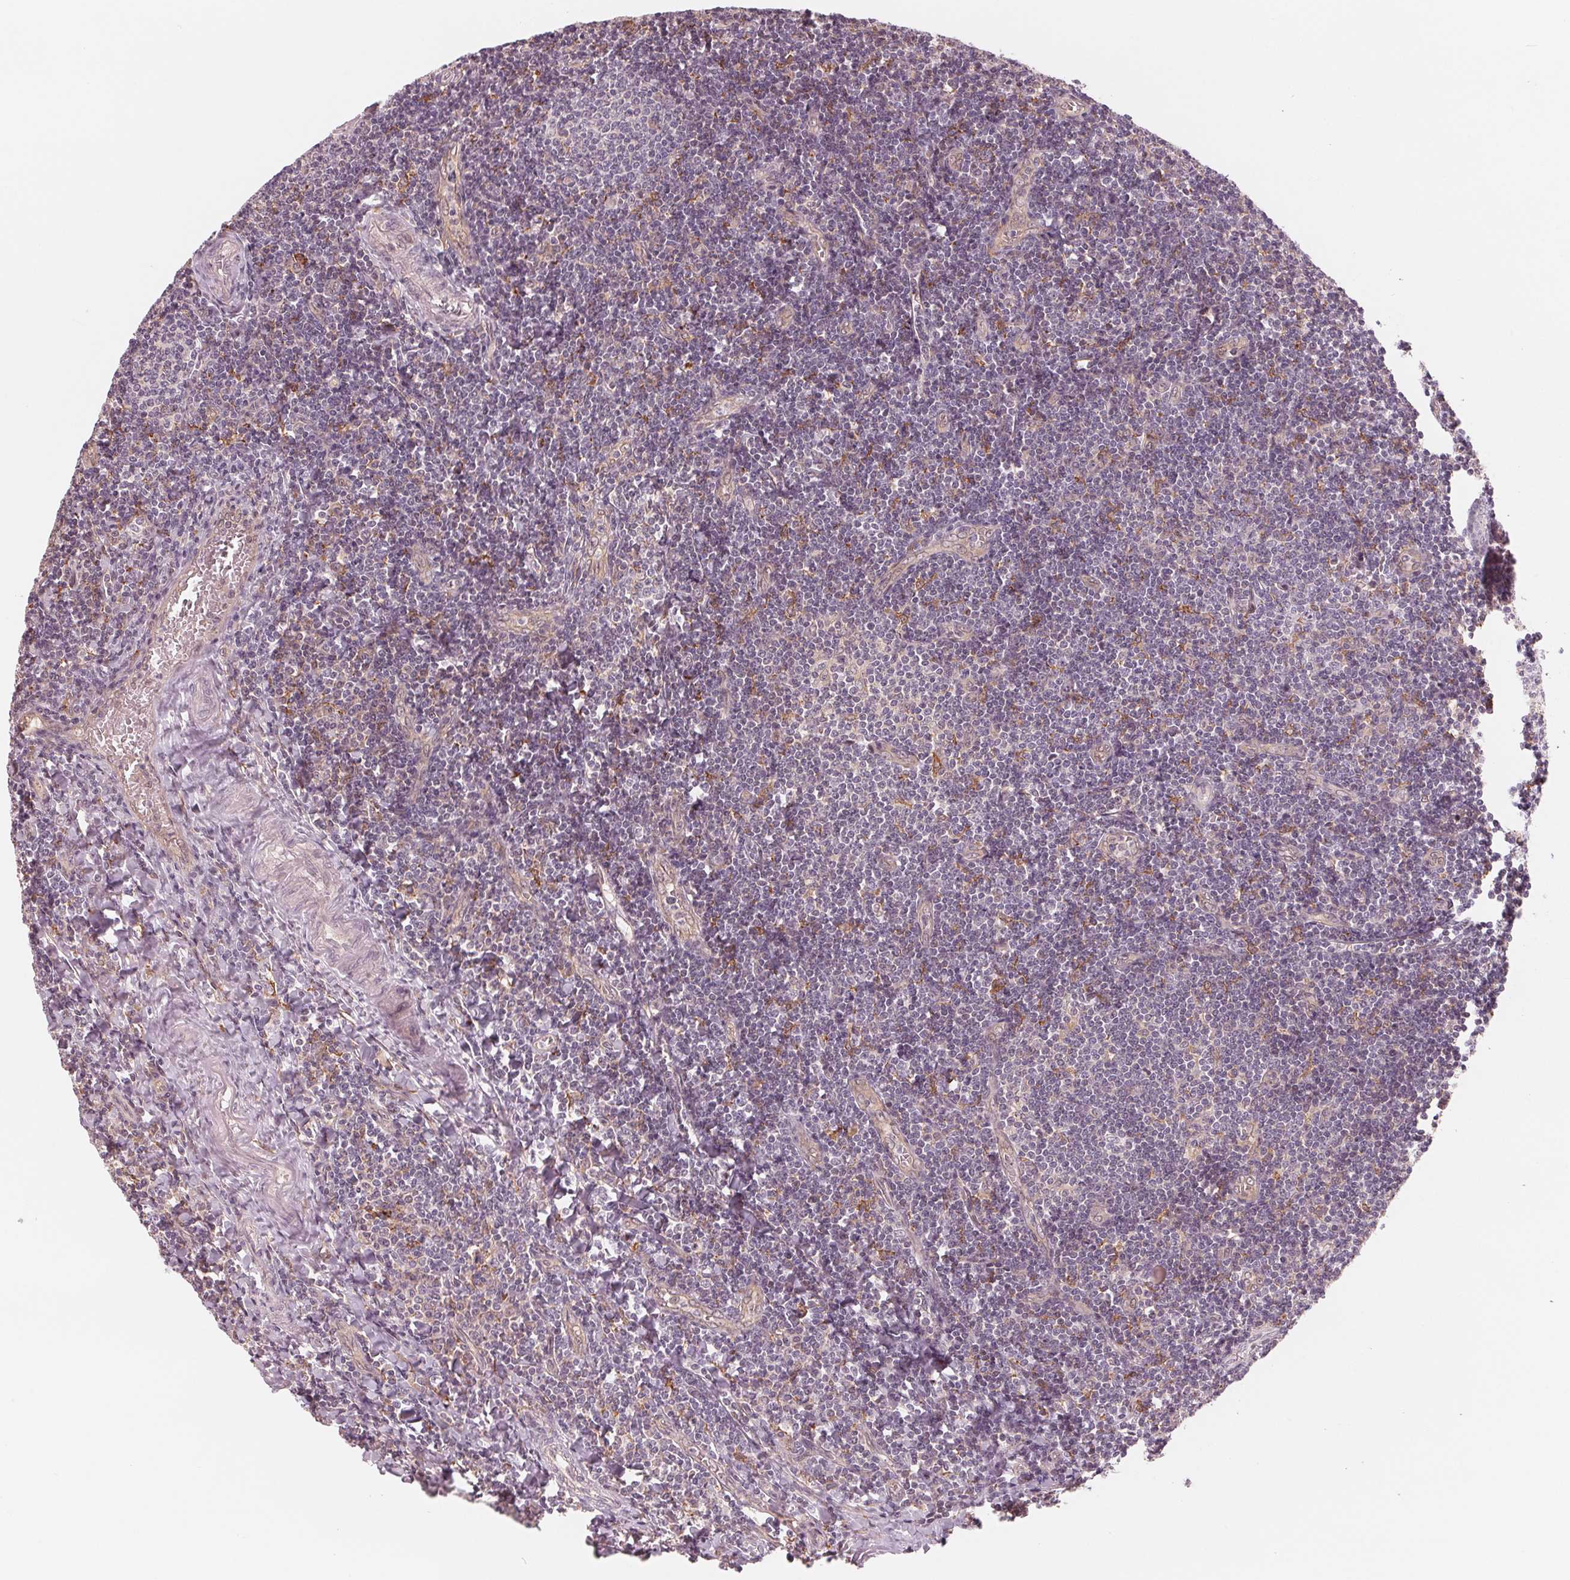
{"staining": {"intensity": "negative", "quantity": "none", "location": "none"}, "tissue": "tonsil", "cell_type": "Germinal center cells", "image_type": "normal", "snomed": [{"axis": "morphology", "description": "Normal tissue, NOS"}, {"axis": "morphology", "description": "Inflammation, NOS"}, {"axis": "topography", "description": "Tonsil"}], "caption": "A photomicrograph of human tonsil is negative for staining in germinal center cells. (Brightfield microscopy of DAB (3,3'-diaminobenzidine) immunohistochemistry (IHC) at high magnification).", "gene": "IL9R", "patient": {"sex": "female", "age": 31}}